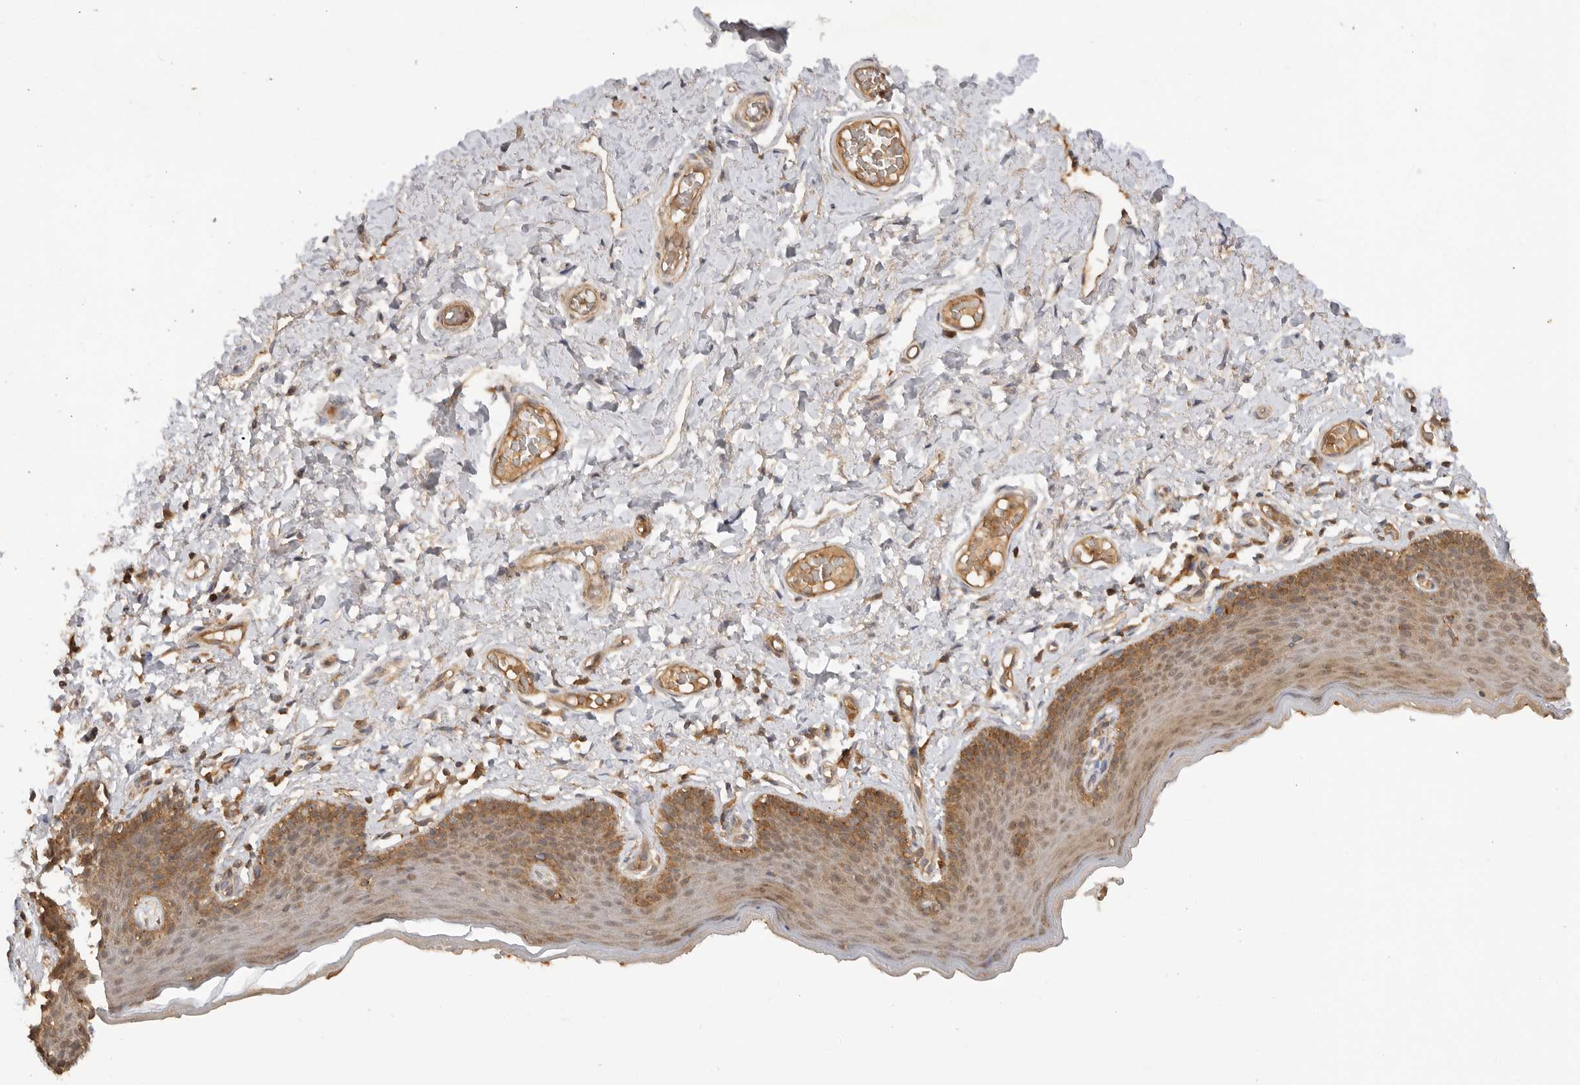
{"staining": {"intensity": "moderate", "quantity": ">75%", "location": "cytoplasmic/membranous"}, "tissue": "skin", "cell_type": "Epidermal cells", "image_type": "normal", "snomed": [{"axis": "morphology", "description": "Normal tissue, NOS"}, {"axis": "topography", "description": "Vulva"}], "caption": "Protein expression analysis of benign skin shows moderate cytoplasmic/membranous expression in about >75% of epidermal cells.", "gene": "CLDN12", "patient": {"sex": "female", "age": 66}}